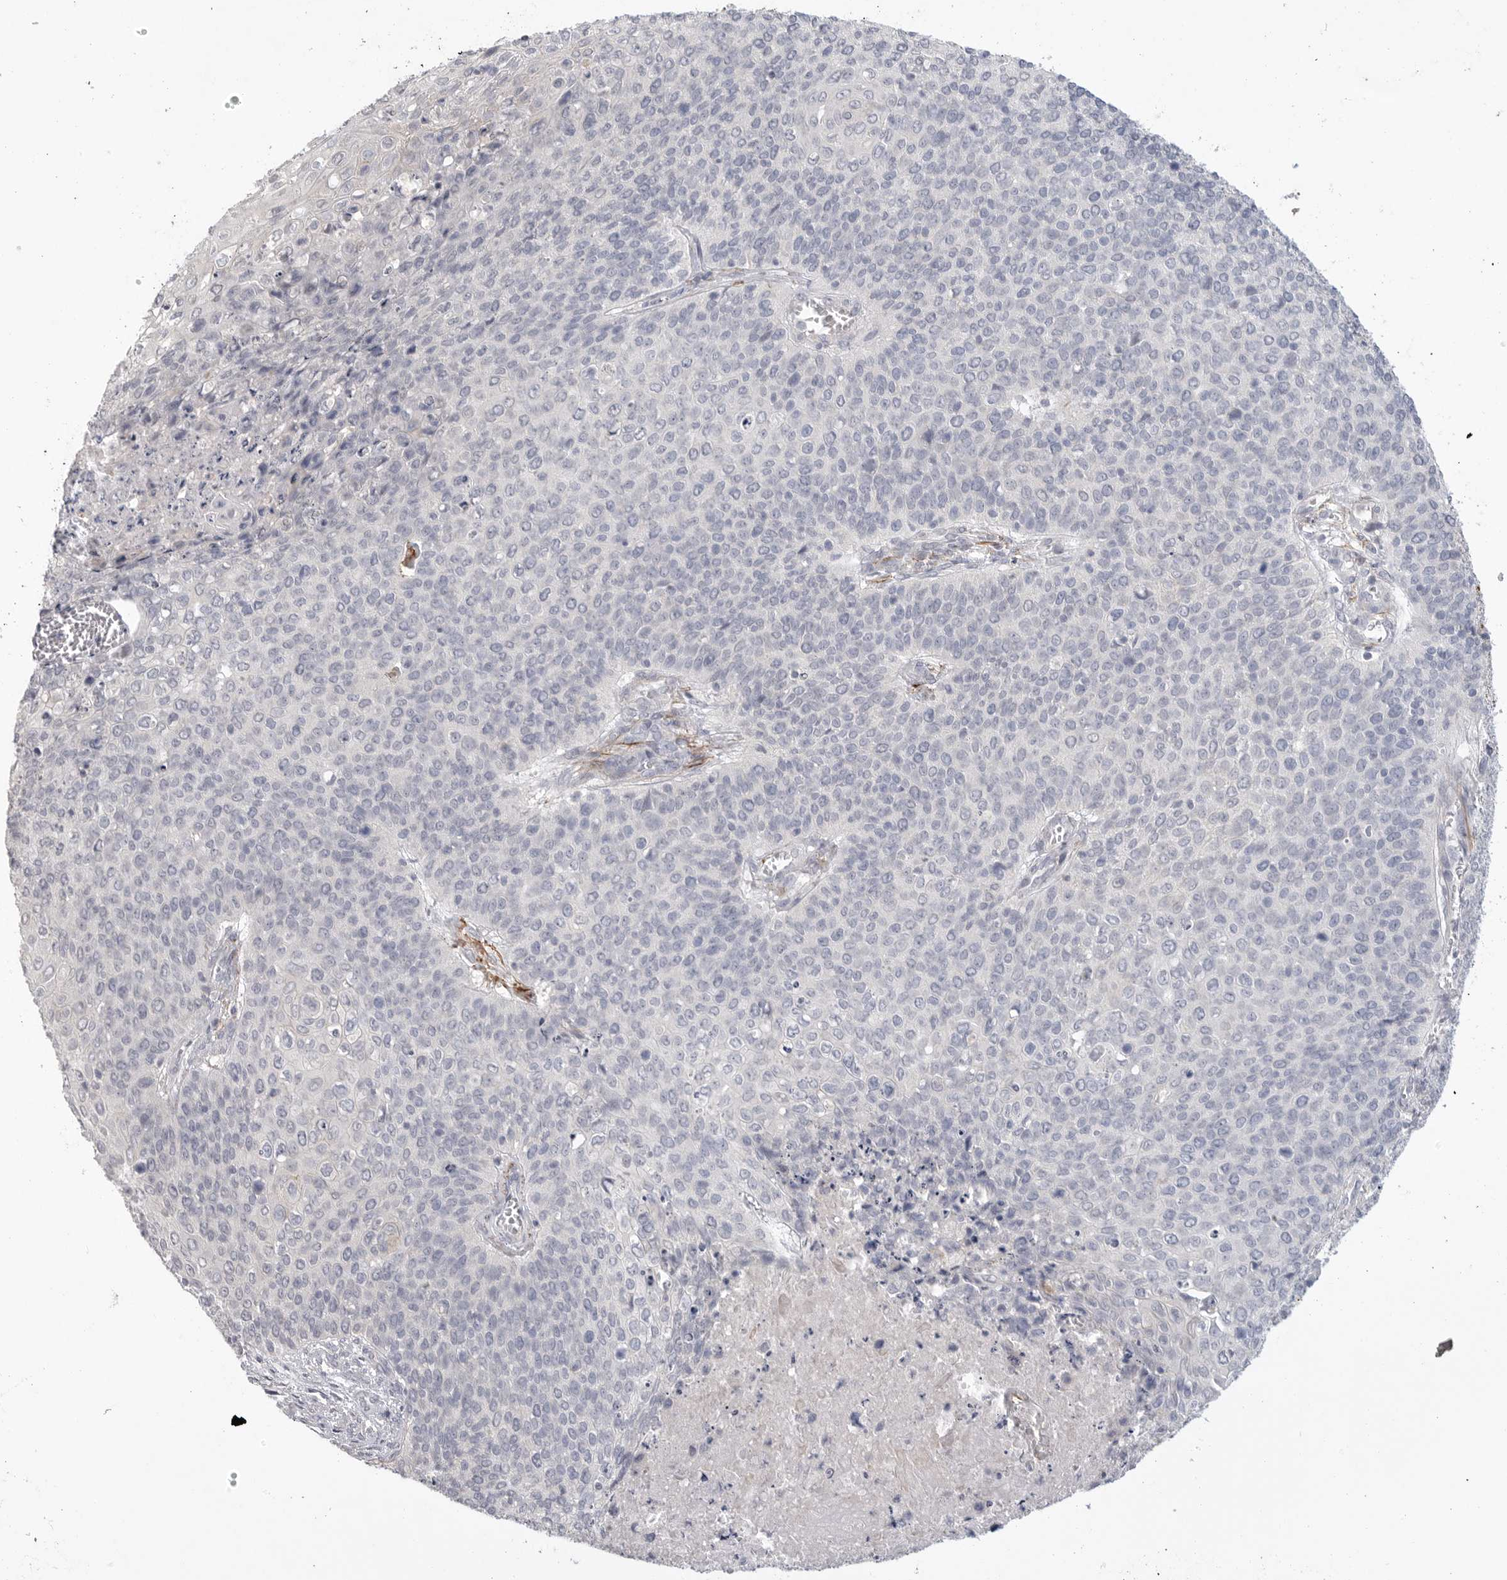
{"staining": {"intensity": "negative", "quantity": "none", "location": "none"}, "tissue": "cervical cancer", "cell_type": "Tumor cells", "image_type": "cancer", "snomed": [{"axis": "morphology", "description": "Squamous cell carcinoma, NOS"}, {"axis": "topography", "description": "Cervix"}], "caption": "There is no significant staining in tumor cells of cervical cancer.", "gene": "FBN2", "patient": {"sex": "female", "age": 39}}